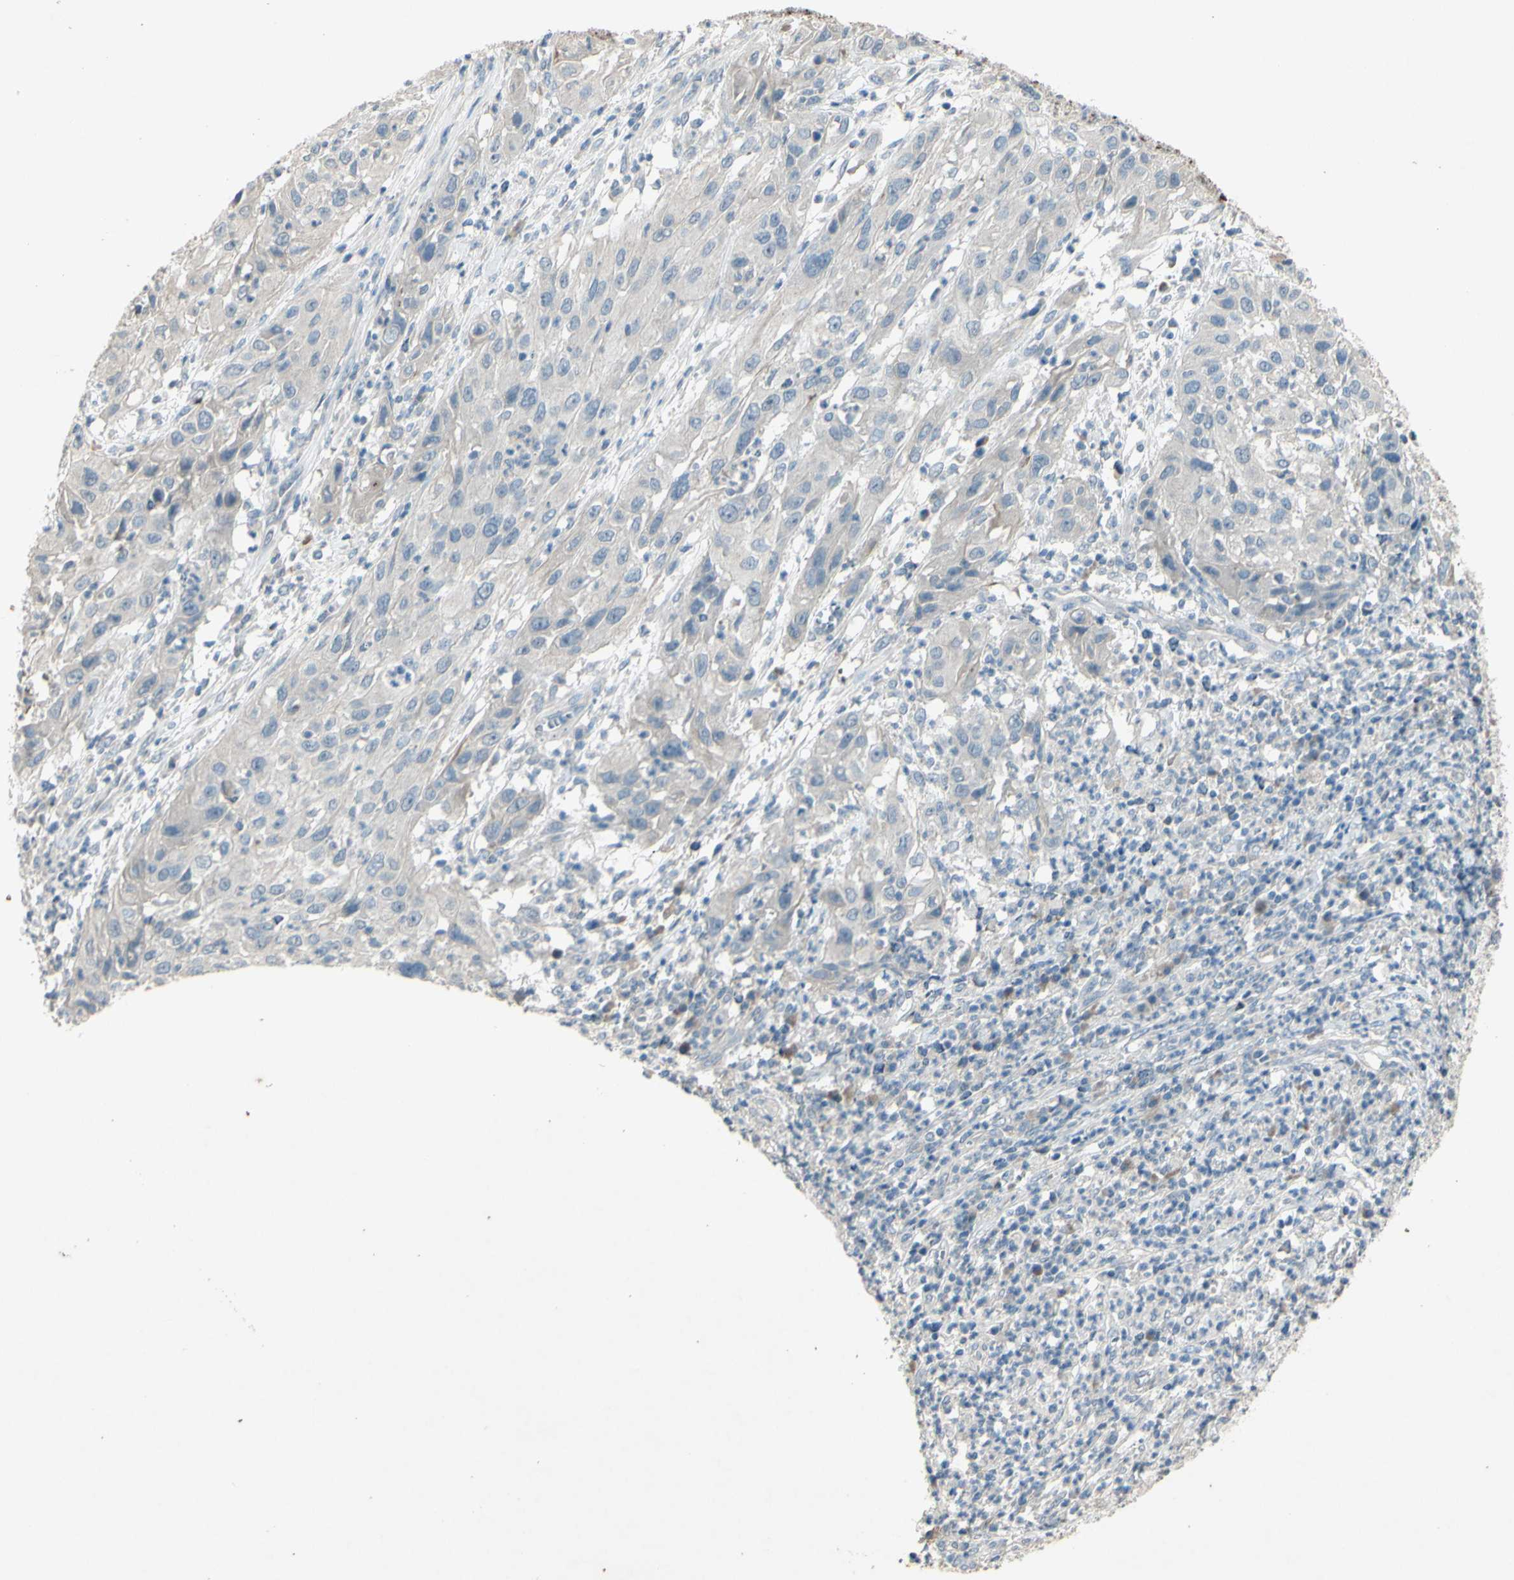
{"staining": {"intensity": "negative", "quantity": "none", "location": "none"}, "tissue": "cervical cancer", "cell_type": "Tumor cells", "image_type": "cancer", "snomed": [{"axis": "morphology", "description": "Squamous cell carcinoma, NOS"}, {"axis": "topography", "description": "Cervix"}], "caption": "A micrograph of cervical cancer stained for a protein demonstrates no brown staining in tumor cells.", "gene": "TIMM21", "patient": {"sex": "female", "age": 32}}